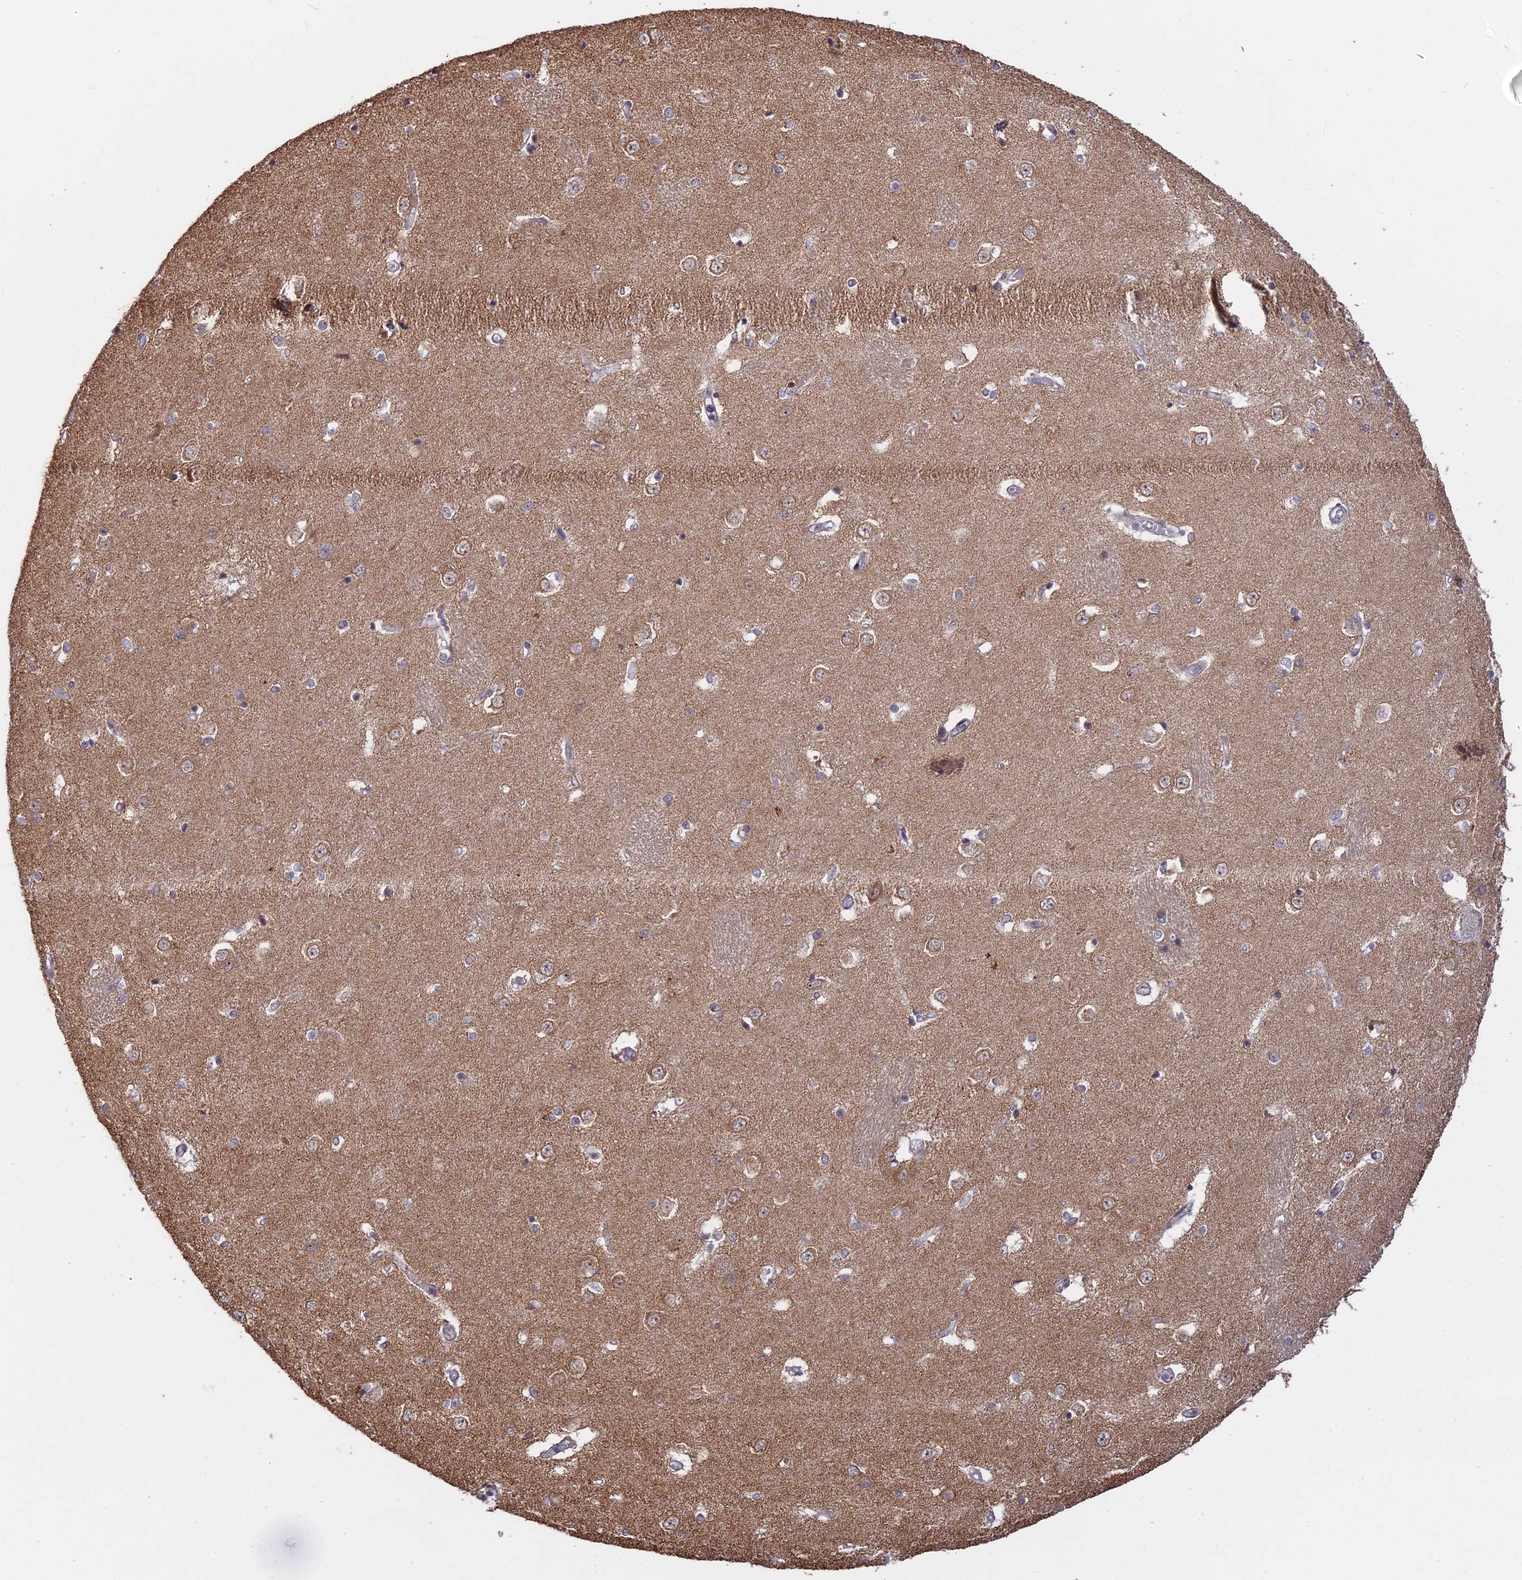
{"staining": {"intensity": "weak", "quantity": "<25%", "location": "cytoplasmic/membranous"}, "tissue": "caudate", "cell_type": "Glial cells", "image_type": "normal", "snomed": [{"axis": "morphology", "description": "Normal tissue, NOS"}, {"axis": "topography", "description": "Lateral ventricle wall"}], "caption": "Glial cells are negative for protein expression in unremarkable human caudate. Nuclei are stained in blue.", "gene": "GSKIP", "patient": {"sex": "male", "age": 37}}